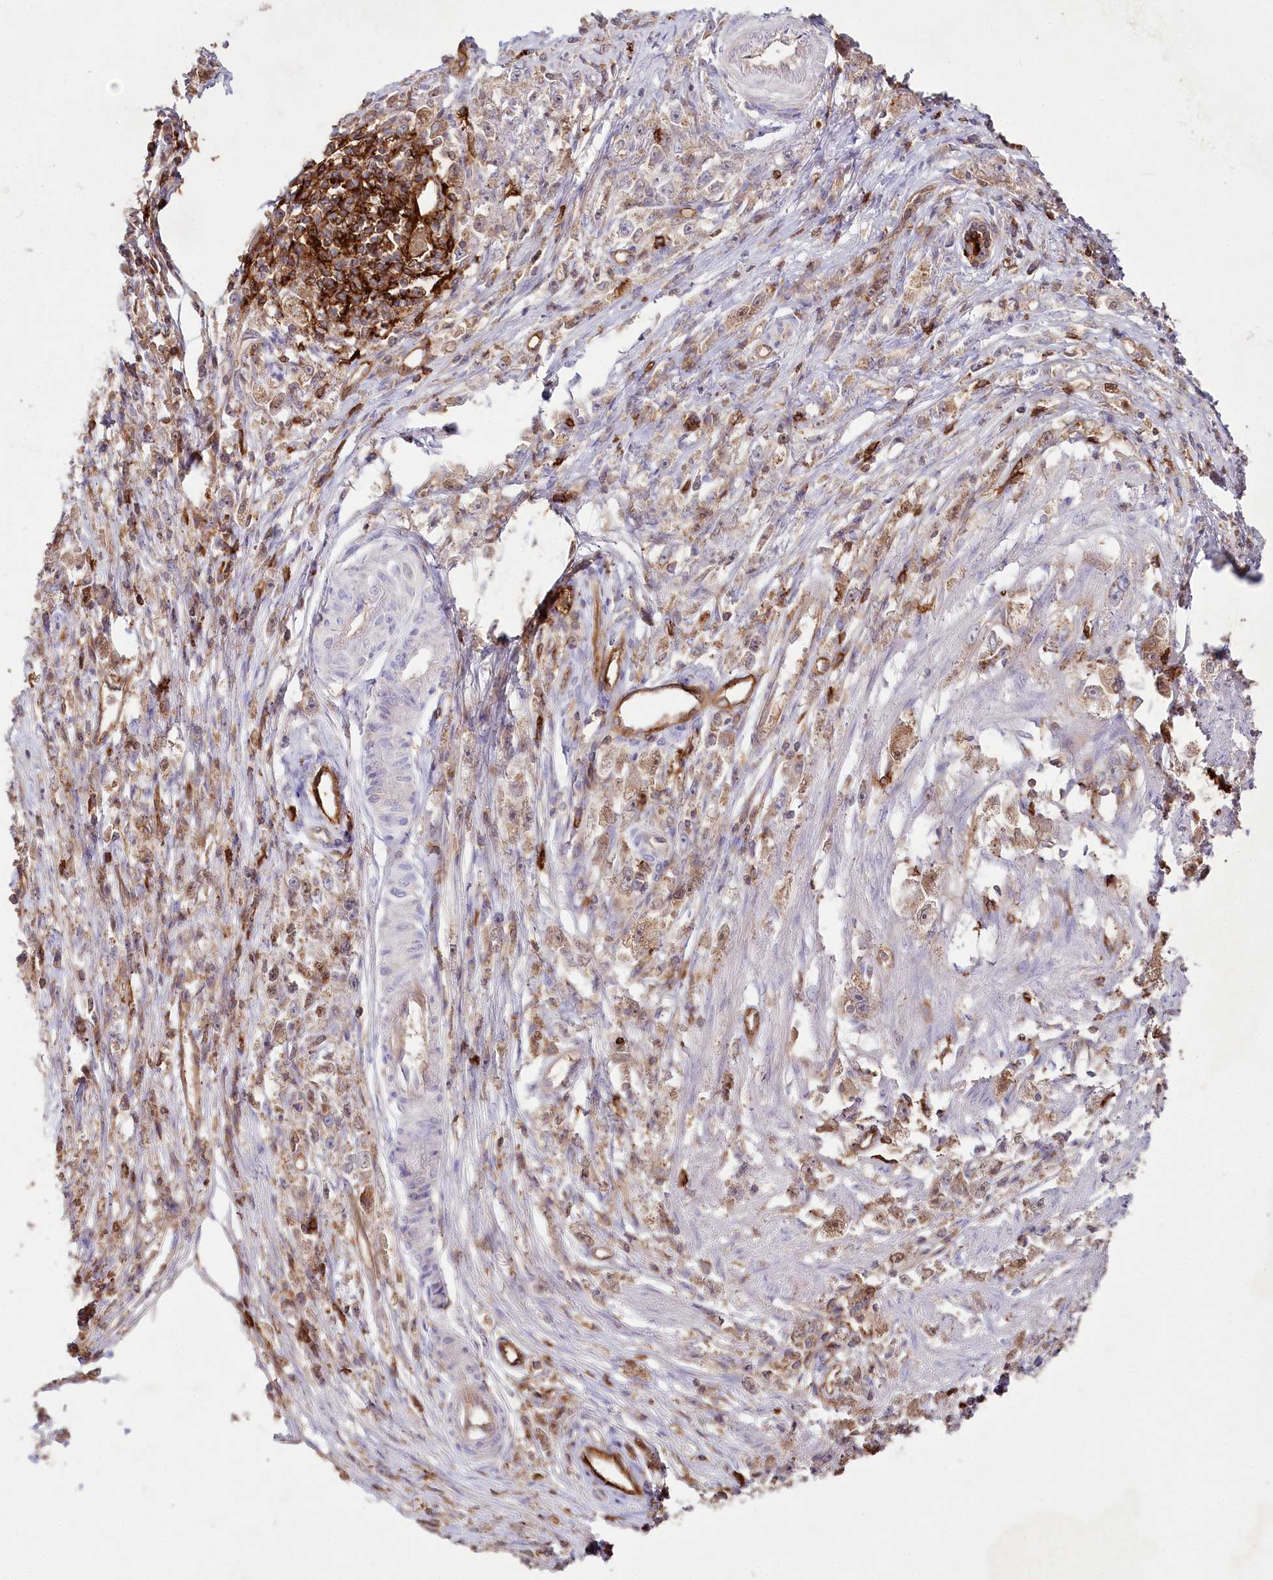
{"staining": {"intensity": "weak", "quantity": "25%-75%", "location": "cytoplasmic/membranous"}, "tissue": "stomach cancer", "cell_type": "Tumor cells", "image_type": "cancer", "snomed": [{"axis": "morphology", "description": "Adenocarcinoma, NOS"}, {"axis": "topography", "description": "Stomach"}], "caption": "Stomach adenocarcinoma stained for a protein (brown) demonstrates weak cytoplasmic/membranous positive staining in approximately 25%-75% of tumor cells.", "gene": "RBP5", "patient": {"sex": "female", "age": 59}}